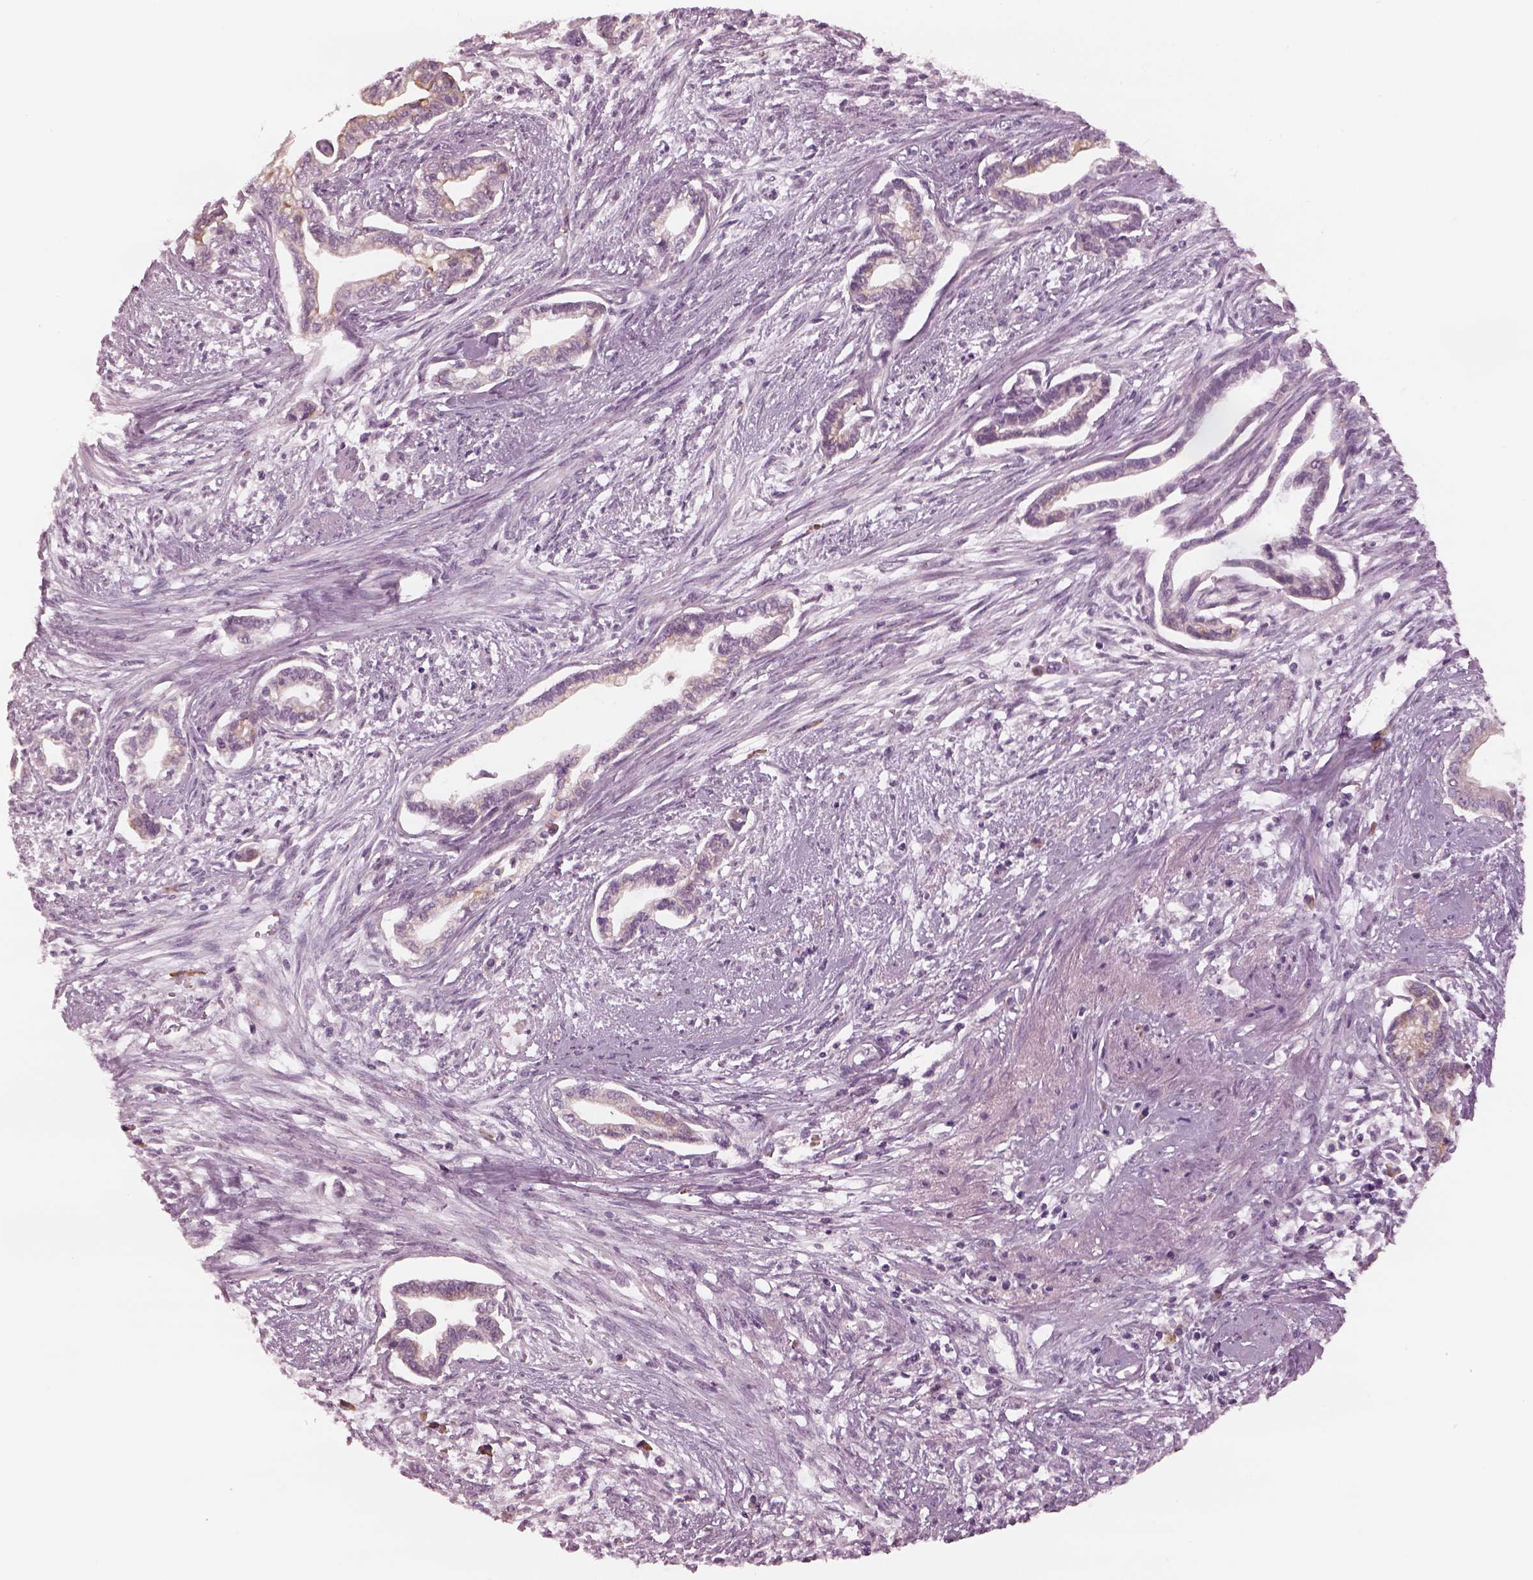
{"staining": {"intensity": "negative", "quantity": "none", "location": "none"}, "tissue": "cervical cancer", "cell_type": "Tumor cells", "image_type": "cancer", "snomed": [{"axis": "morphology", "description": "Adenocarcinoma, NOS"}, {"axis": "topography", "description": "Cervix"}], "caption": "This is an immunohistochemistry image of cervical adenocarcinoma. There is no expression in tumor cells.", "gene": "MIA", "patient": {"sex": "female", "age": 62}}